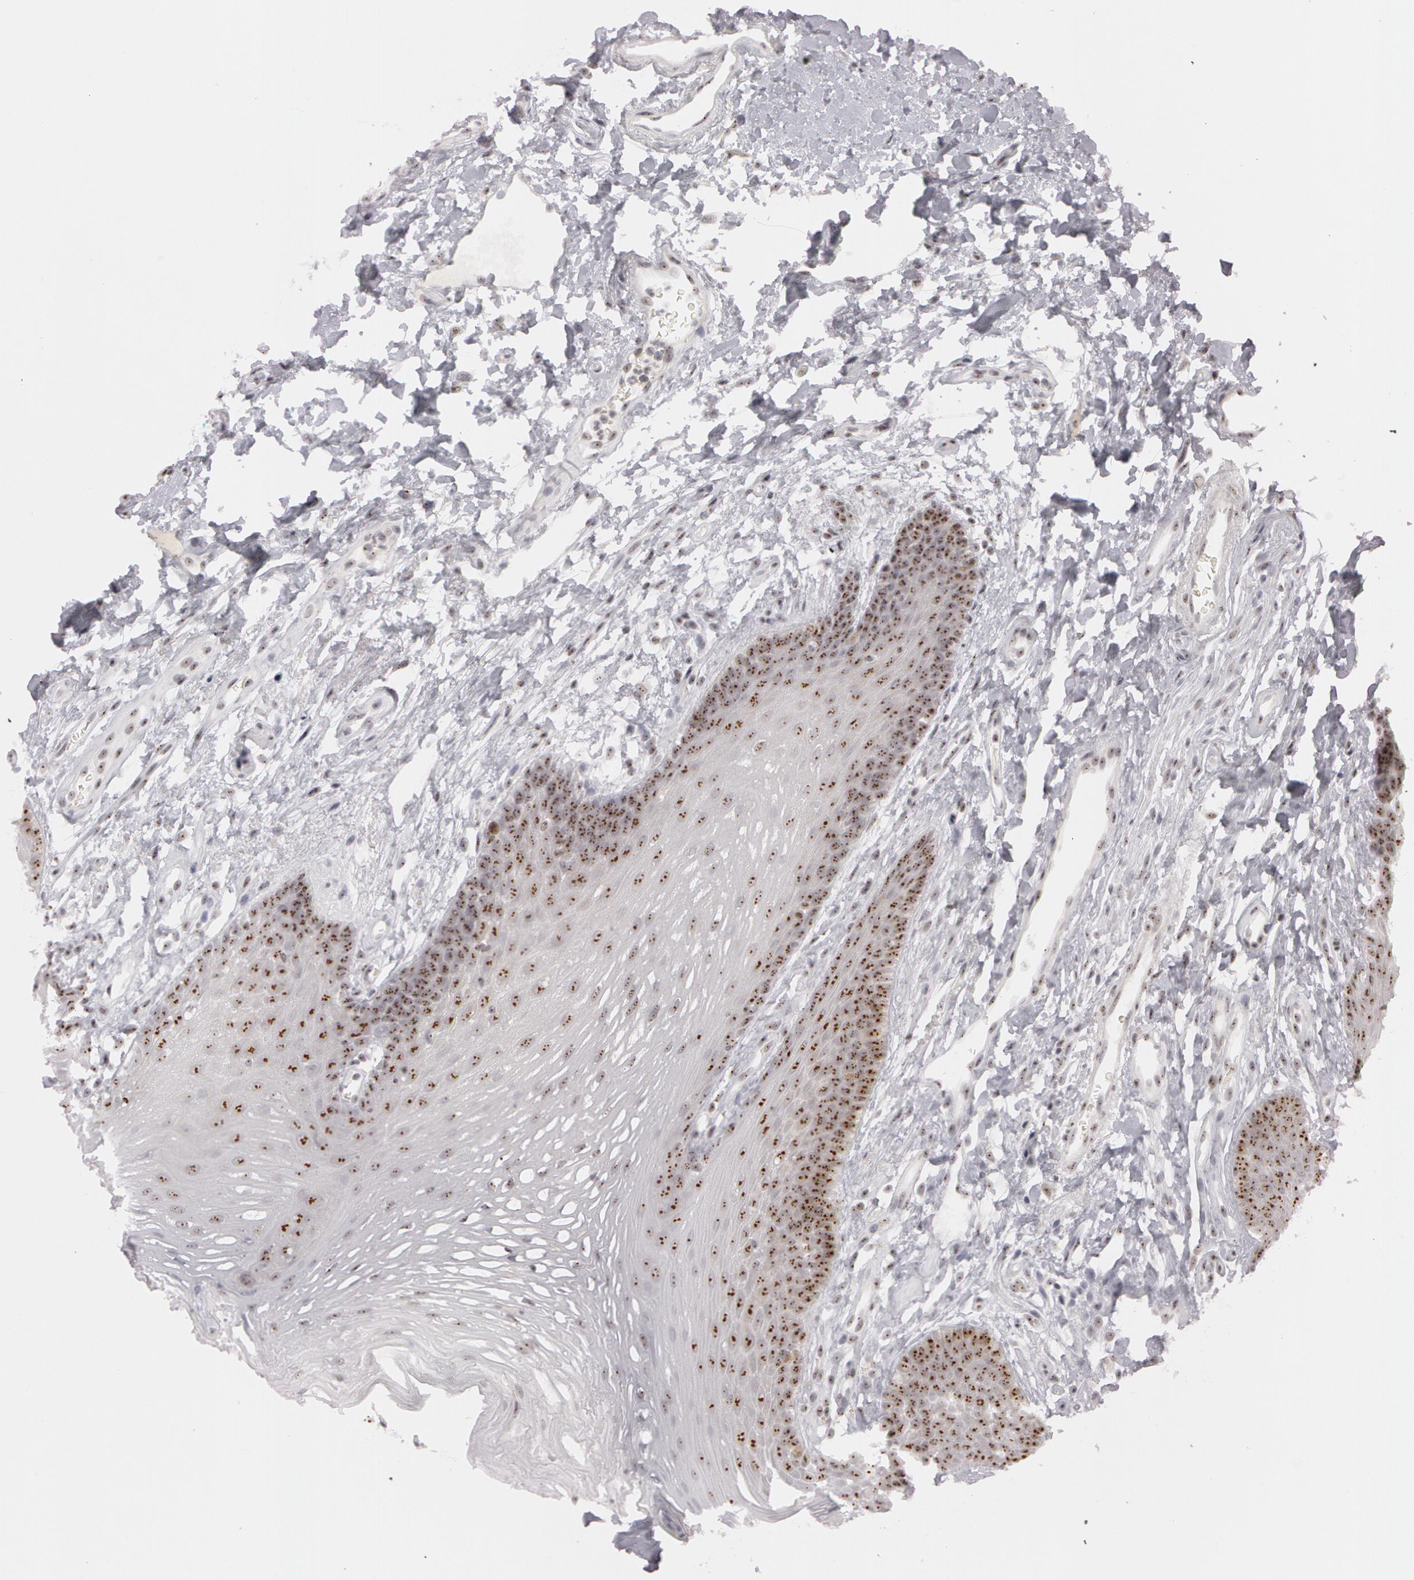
{"staining": {"intensity": "moderate", "quantity": ">75%", "location": "nuclear"}, "tissue": "oral mucosa", "cell_type": "Squamous epithelial cells", "image_type": "normal", "snomed": [{"axis": "morphology", "description": "Normal tissue, NOS"}, {"axis": "topography", "description": "Oral tissue"}], "caption": "Immunohistochemical staining of benign oral mucosa exhibits medium levels of moderate nuclear expression in approximately >75% of squamous epithelial cells. The protein is shown in brown color, while the nuclei are stained blue.", "gene": "FBL", "patient": {"sex": "male", "age": 62}}